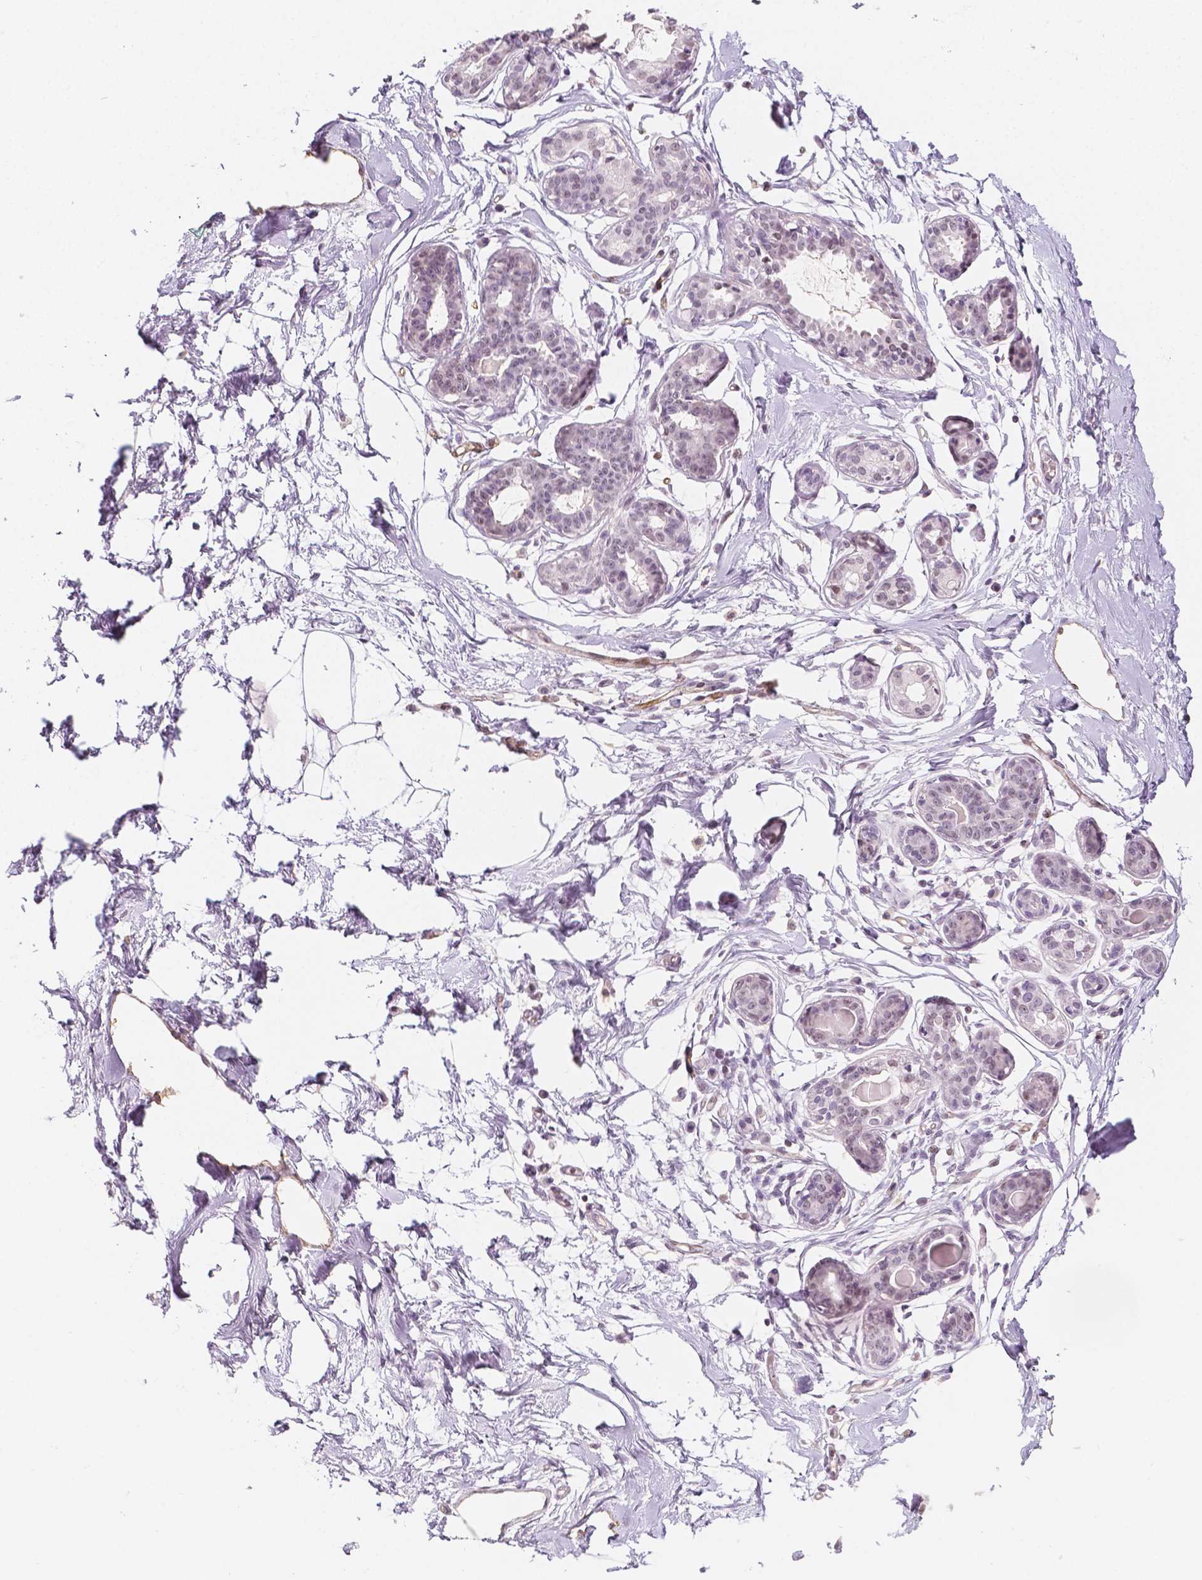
{"staining": {"intensity": "weak", "quantity": "<25%", "location": "nuclear"}, "tissue": "breast", "cell_type": "Adipocytes", "image_type": "normal", "snomed": [{"axis": "morphology", "description": "Normal tissue, NOS"}, {"axis": "topography", "description": "Breast"}], "caption": "Normal breast was stained to show a protein in brown. There is no significant positivity in adipocytes. The staining was performed using DAB (3,3'-diaminobenzidine) to visualize the protein expression in brown, while the nuclei were stained in blue with hematoxylin (Magnification: 20x).", "gene": "KDM5B", "patient": {"sex": "female", "age": 45}}